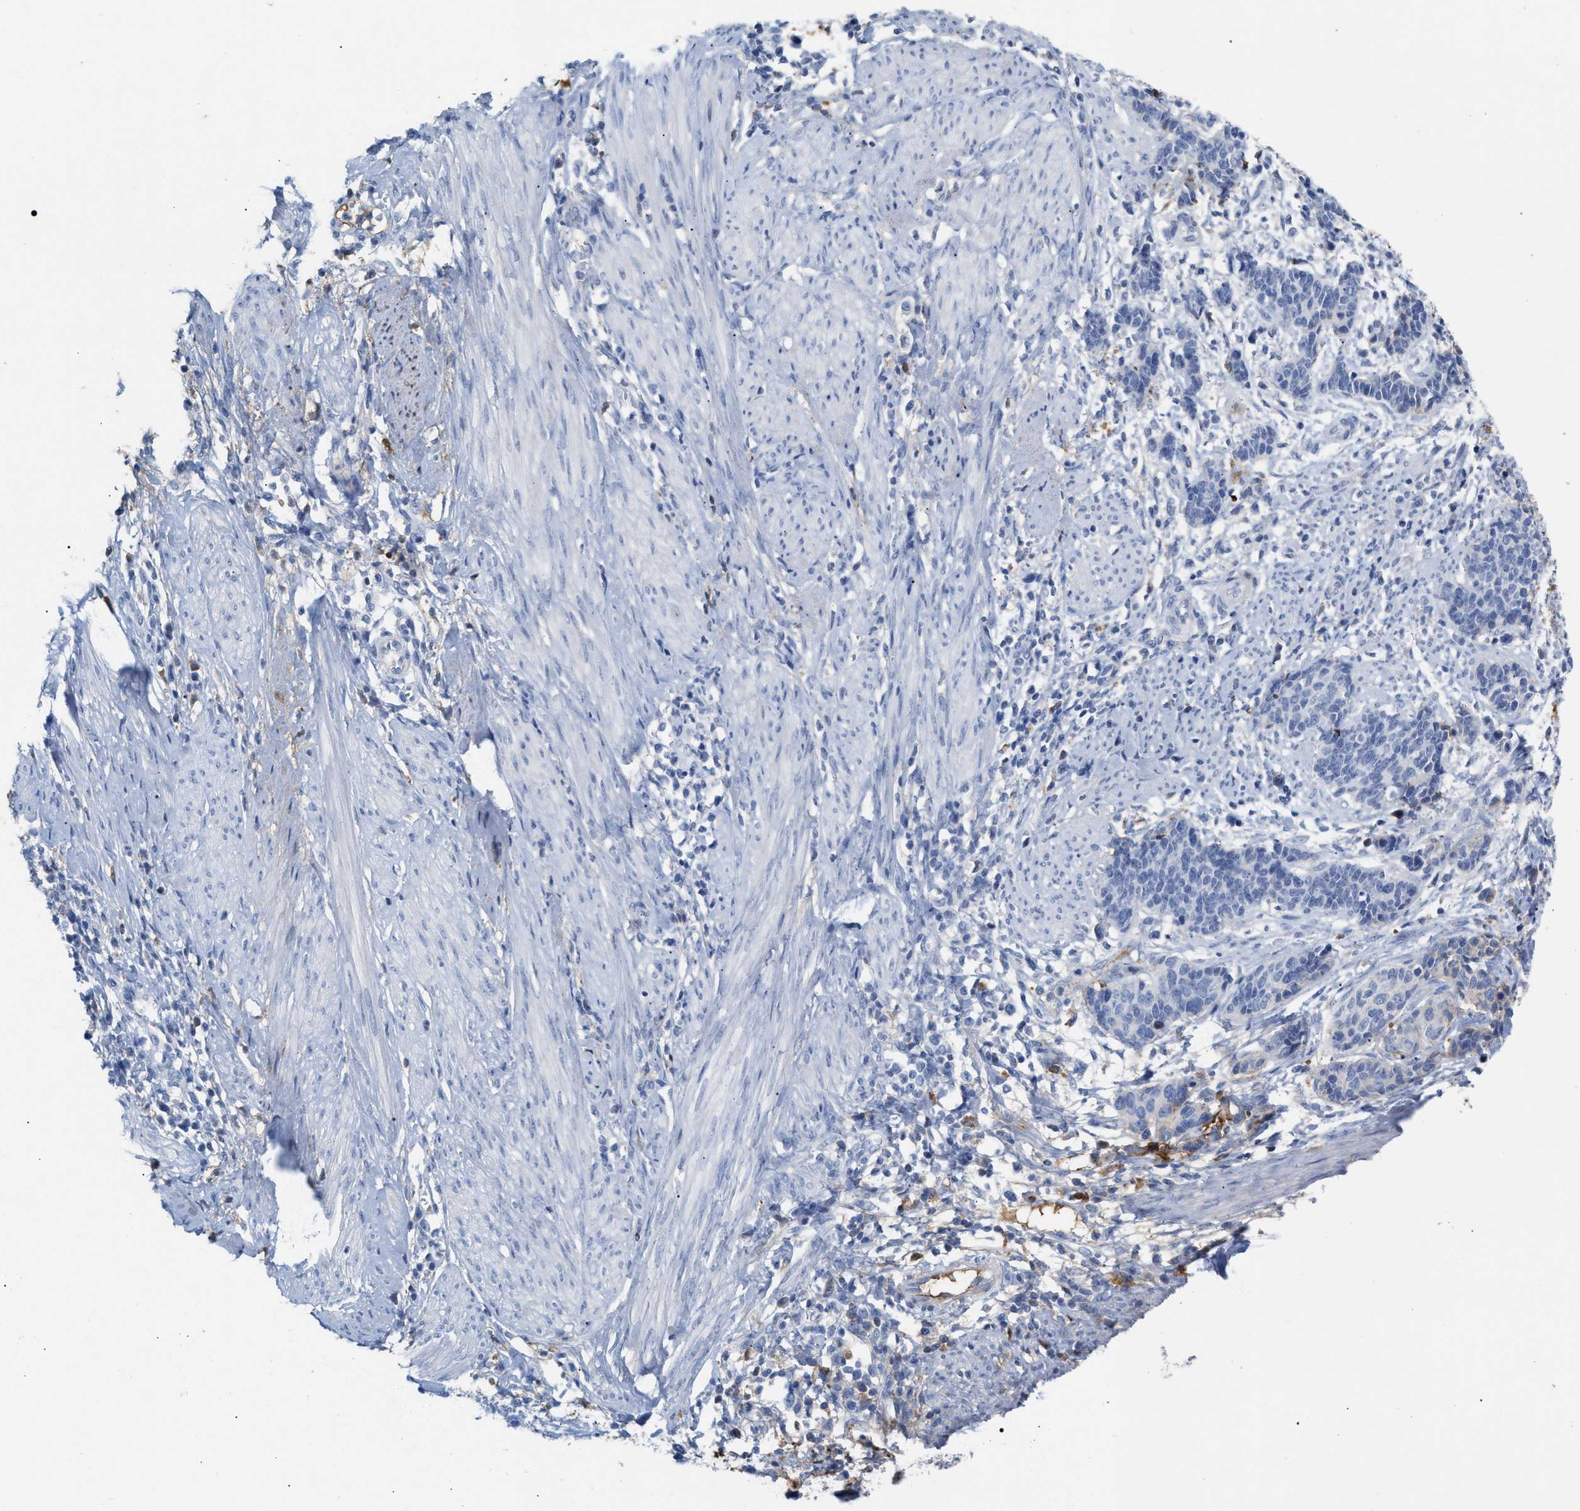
{"staining": {"intensity": "negative", "quantity": "none", "location": "none"}, "tissue": "cervical cancer", "cell_type": "Tumor cells", "image_type": "cancer", "snomed": [{"axis": "morphology", "description": "Squamous cell carcinoma, NOS"}, {"axis": "topography", "description": "Cervix"}], "caption": "Immunohistochemical staining of cervical squamous cell carcinoma shows no significant expression in tumor cells.", "gene": "APOH", "patient": {"sex": "female", "age": 35}}